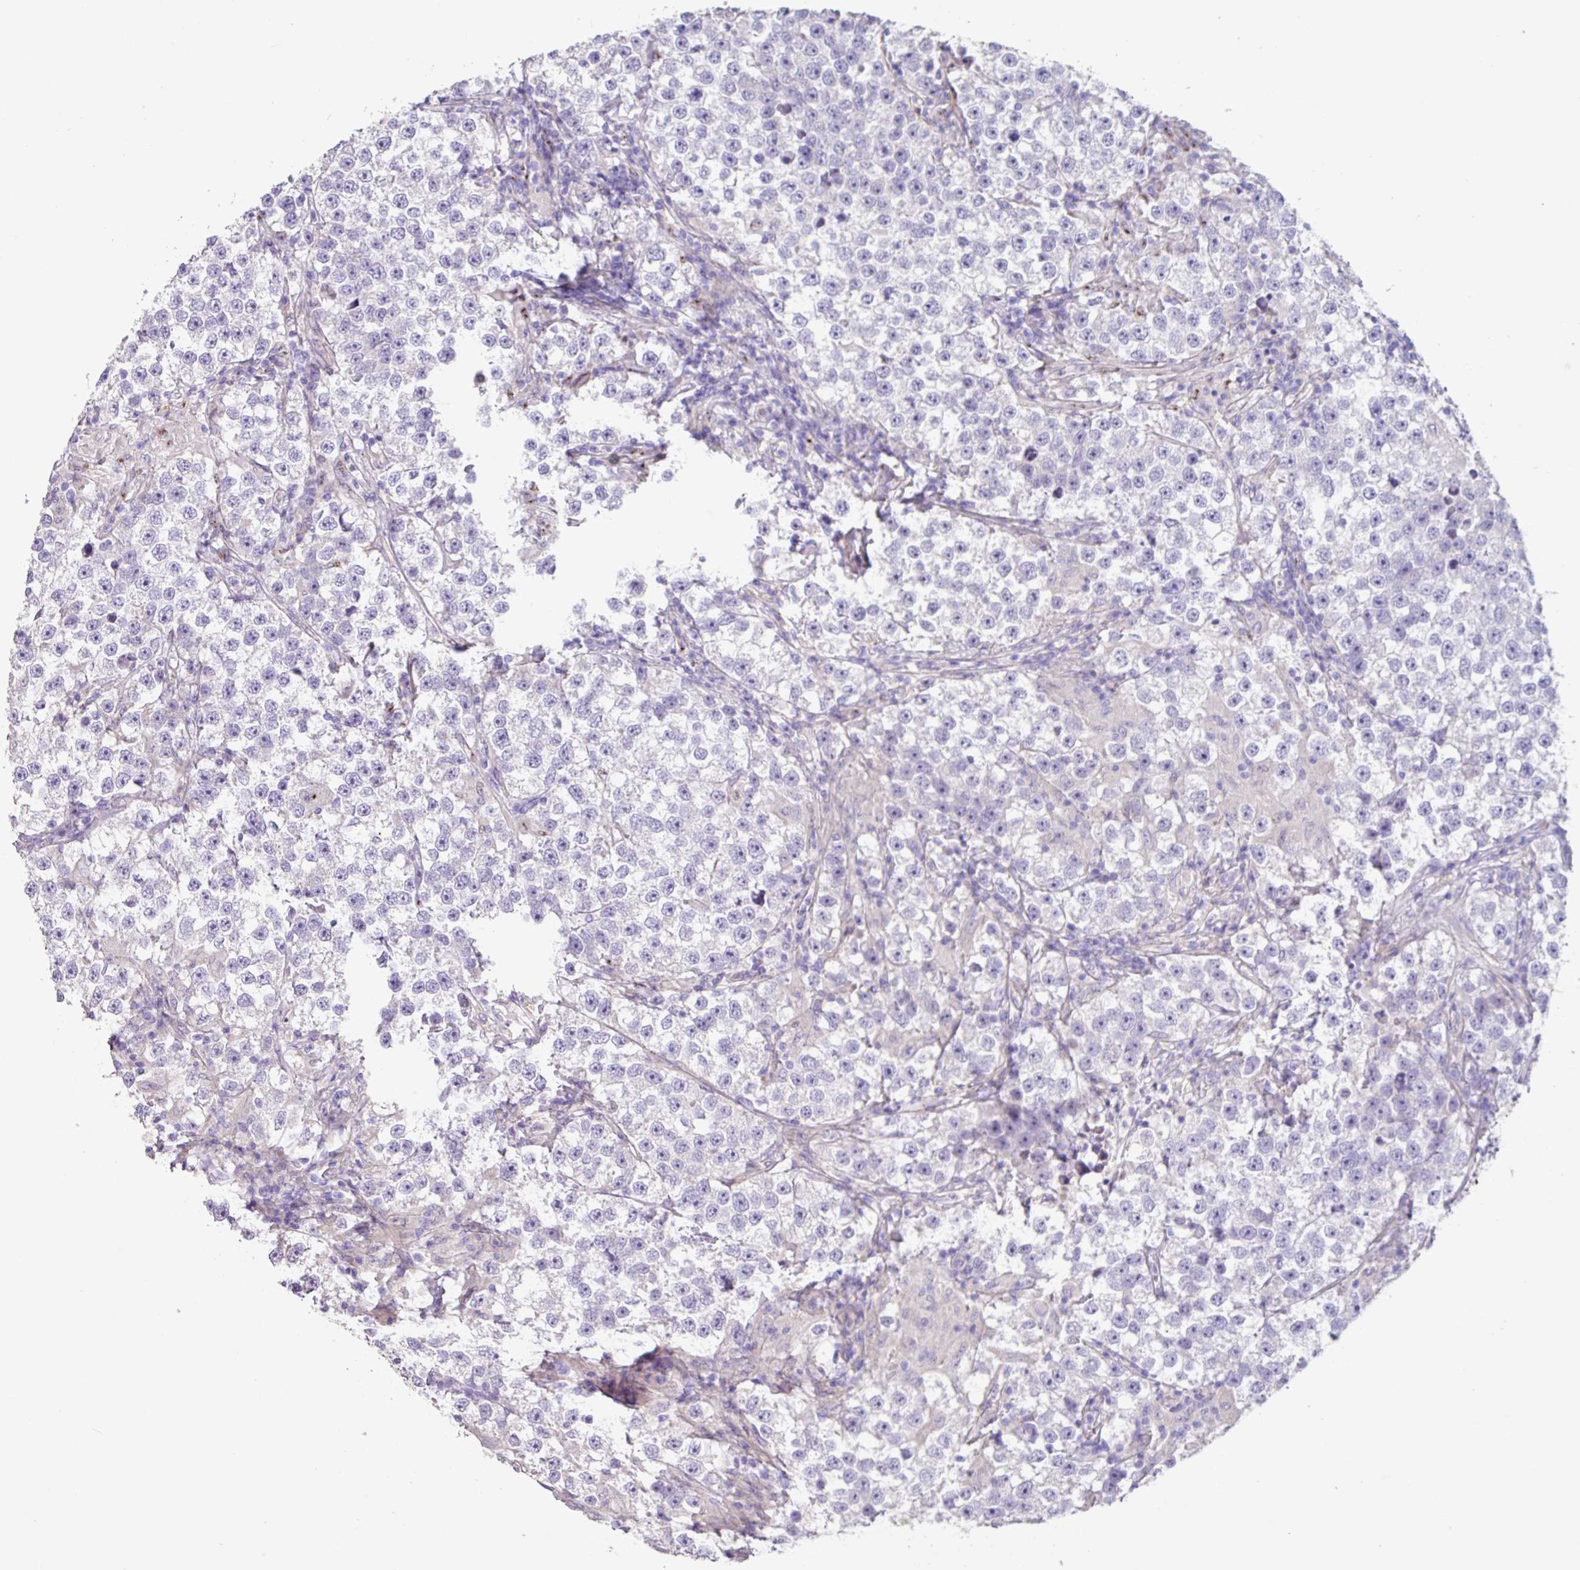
{"staining": {"intensity": "negative", "quantity": "none", "location": "none"}, "tissue": "testis cancer", "cell_type": "Tumor cells", "image_type": "cancer", "snomed": [{"axis": "morphology", "description": "Seminoma, NOS"}, {"axis": "topography", "description": "Testis"}], "caption": "High power microscopy image of an immunohistochemistry (IHC) photomicrograph of testis cancer, revealing no significant positivity in tumor cells.", "gene": "ZG16", "patient": {"sex": "male", "age": 46}}